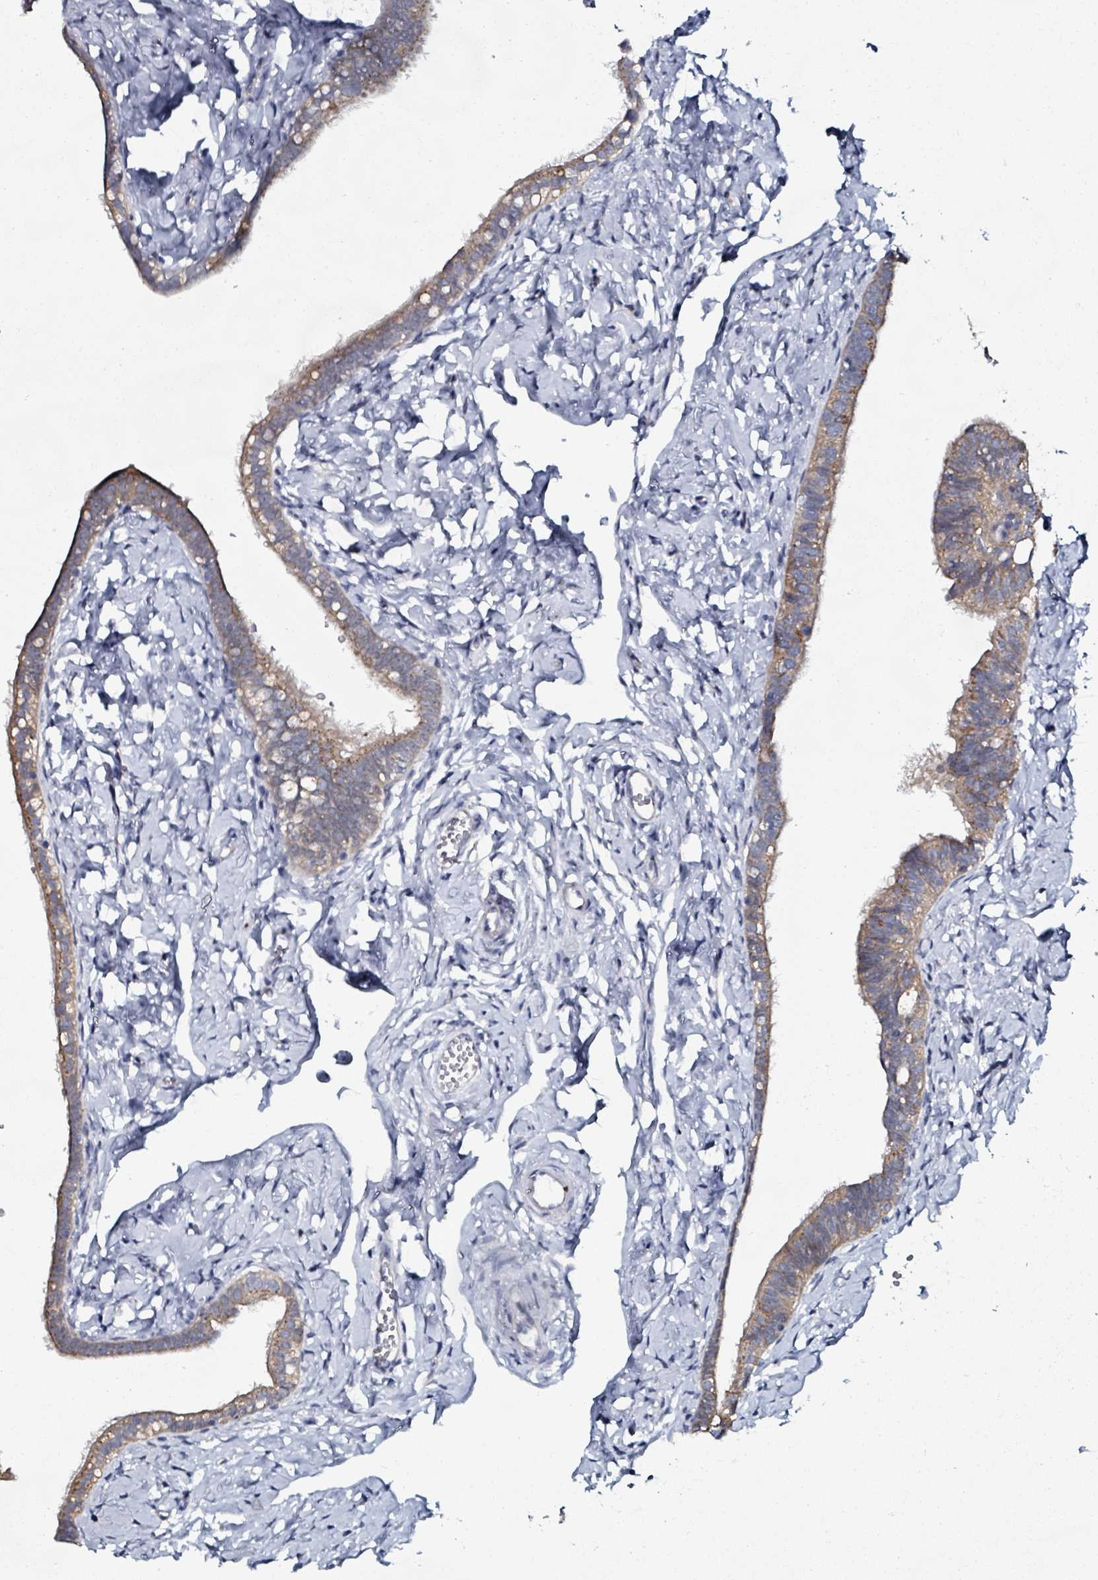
{"staining": {"intensity": "moderate", "quantity": ">75%", "location": "cytoplasmic/membranous"}, "tissue": "fallopian tube", "cell_type": "Glandular cells", "image_type": "normal", "snomed": [{"axis": "morphology", "description": "Normal tissue, NOS"}, {"axis": "topography", "description": "Fallopian tube"}], "caption": "Protein analysis of normal fallopian tube shows moderate cytoplasmic/membranous positivity in about >75% of glandular cells.", "gene": "B3GAT3", "patient": {"sex": "female", "age": 66}}